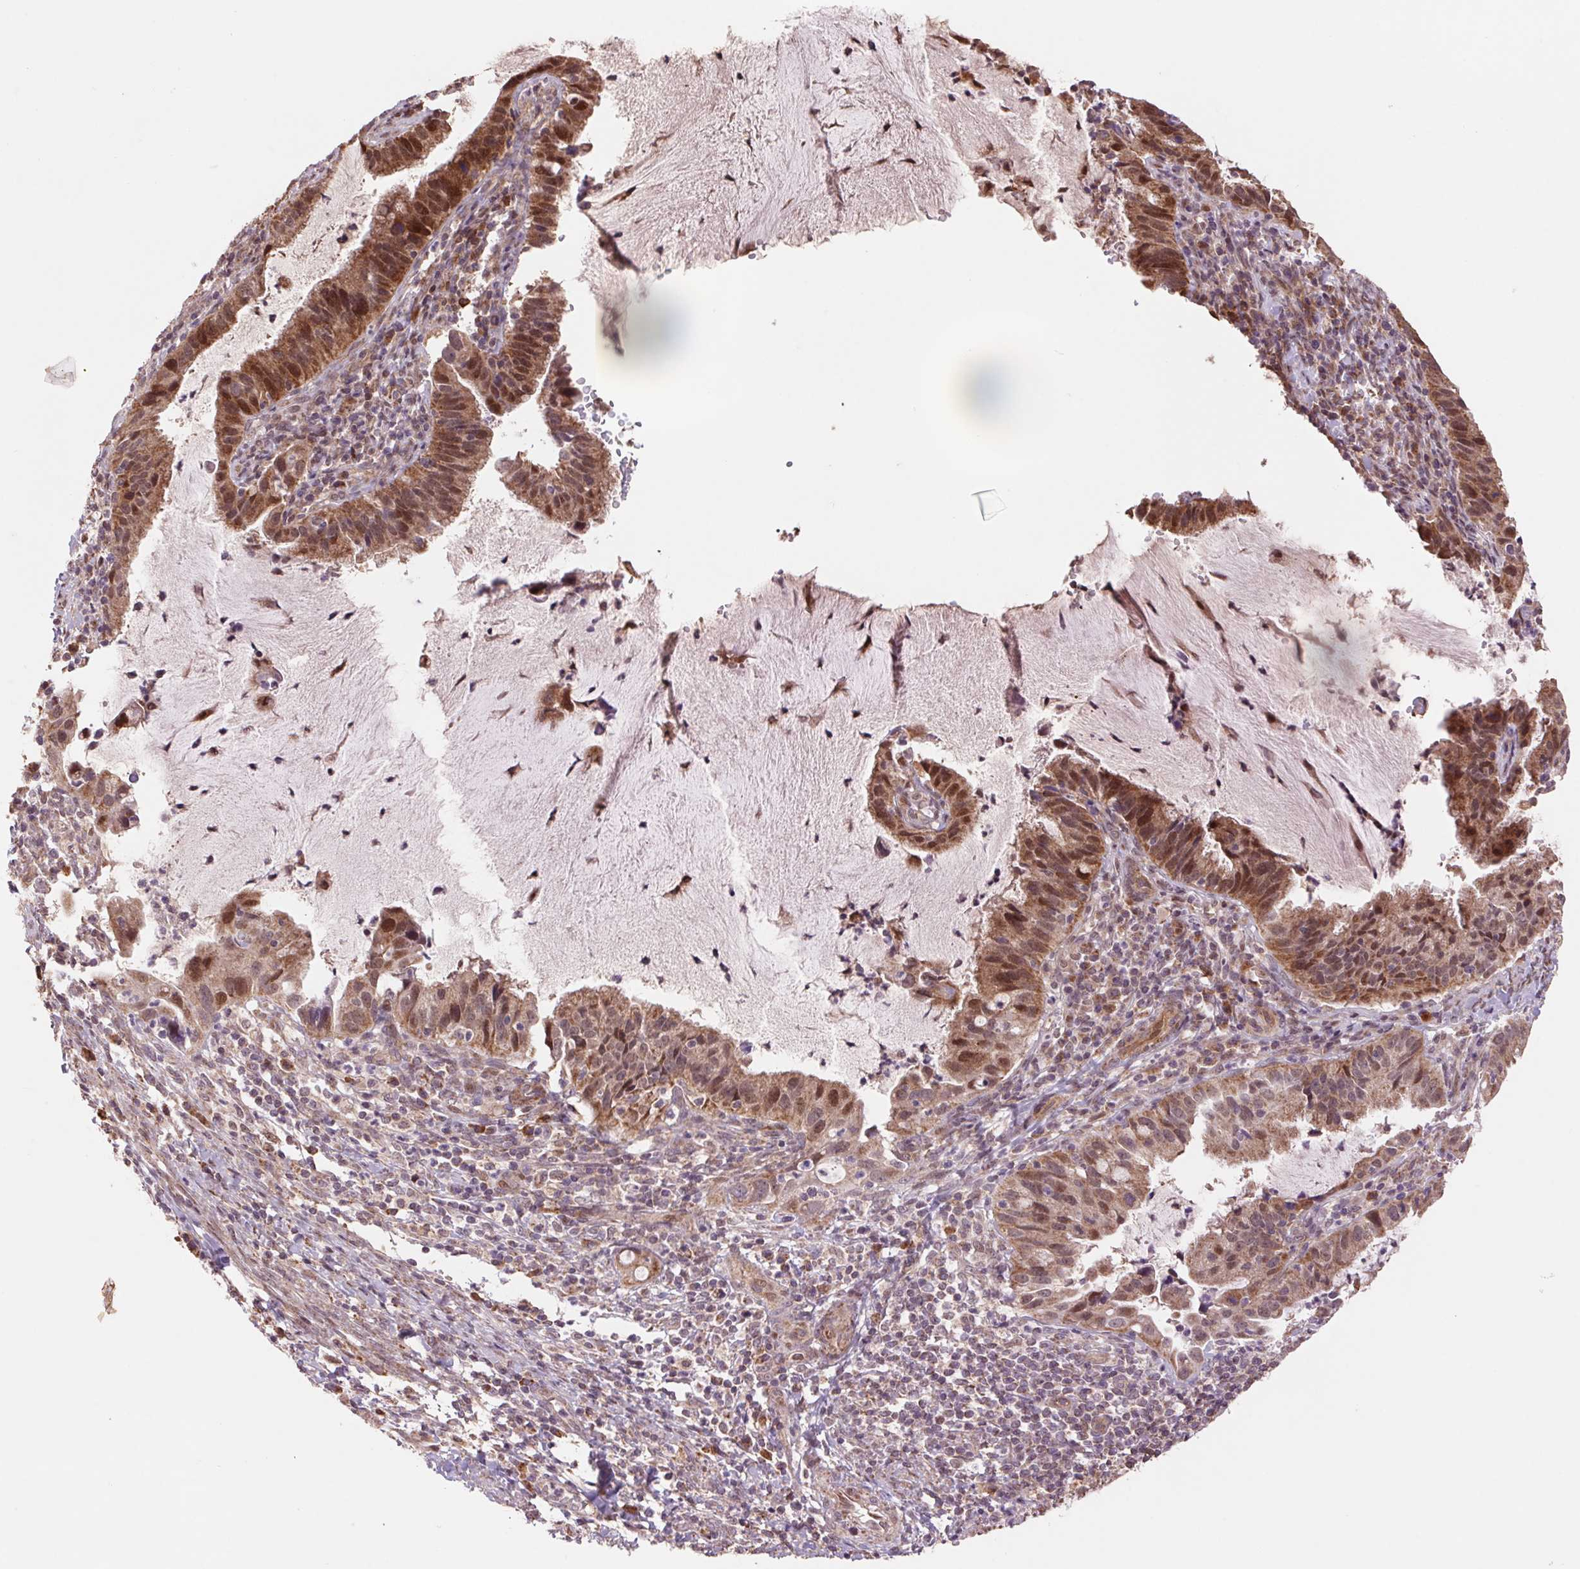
{"staining": {"intensity": "moderate", "quantity": ">75%", "location": "cytoplasmic/membranous,nuclear"}, "tissue": "cervical cancer", "cell_type": "Tumor cells", "image_type": "cancer", "snomed": [{"axis": "morphology", "description": "Adenocarcinoma, NOS"}, {"axis": "topography", "description": "Cervix"}], "caption": "Cervical cancer (adenocarcinoma) stained with immunohistochemistry (IHC) demonstrates moderate cytoplasmic/membranous and nuclear expression in about >75% of tumor cells.", "gene": "PDHA1", "patient": {"sex": "female", "age": 34}}